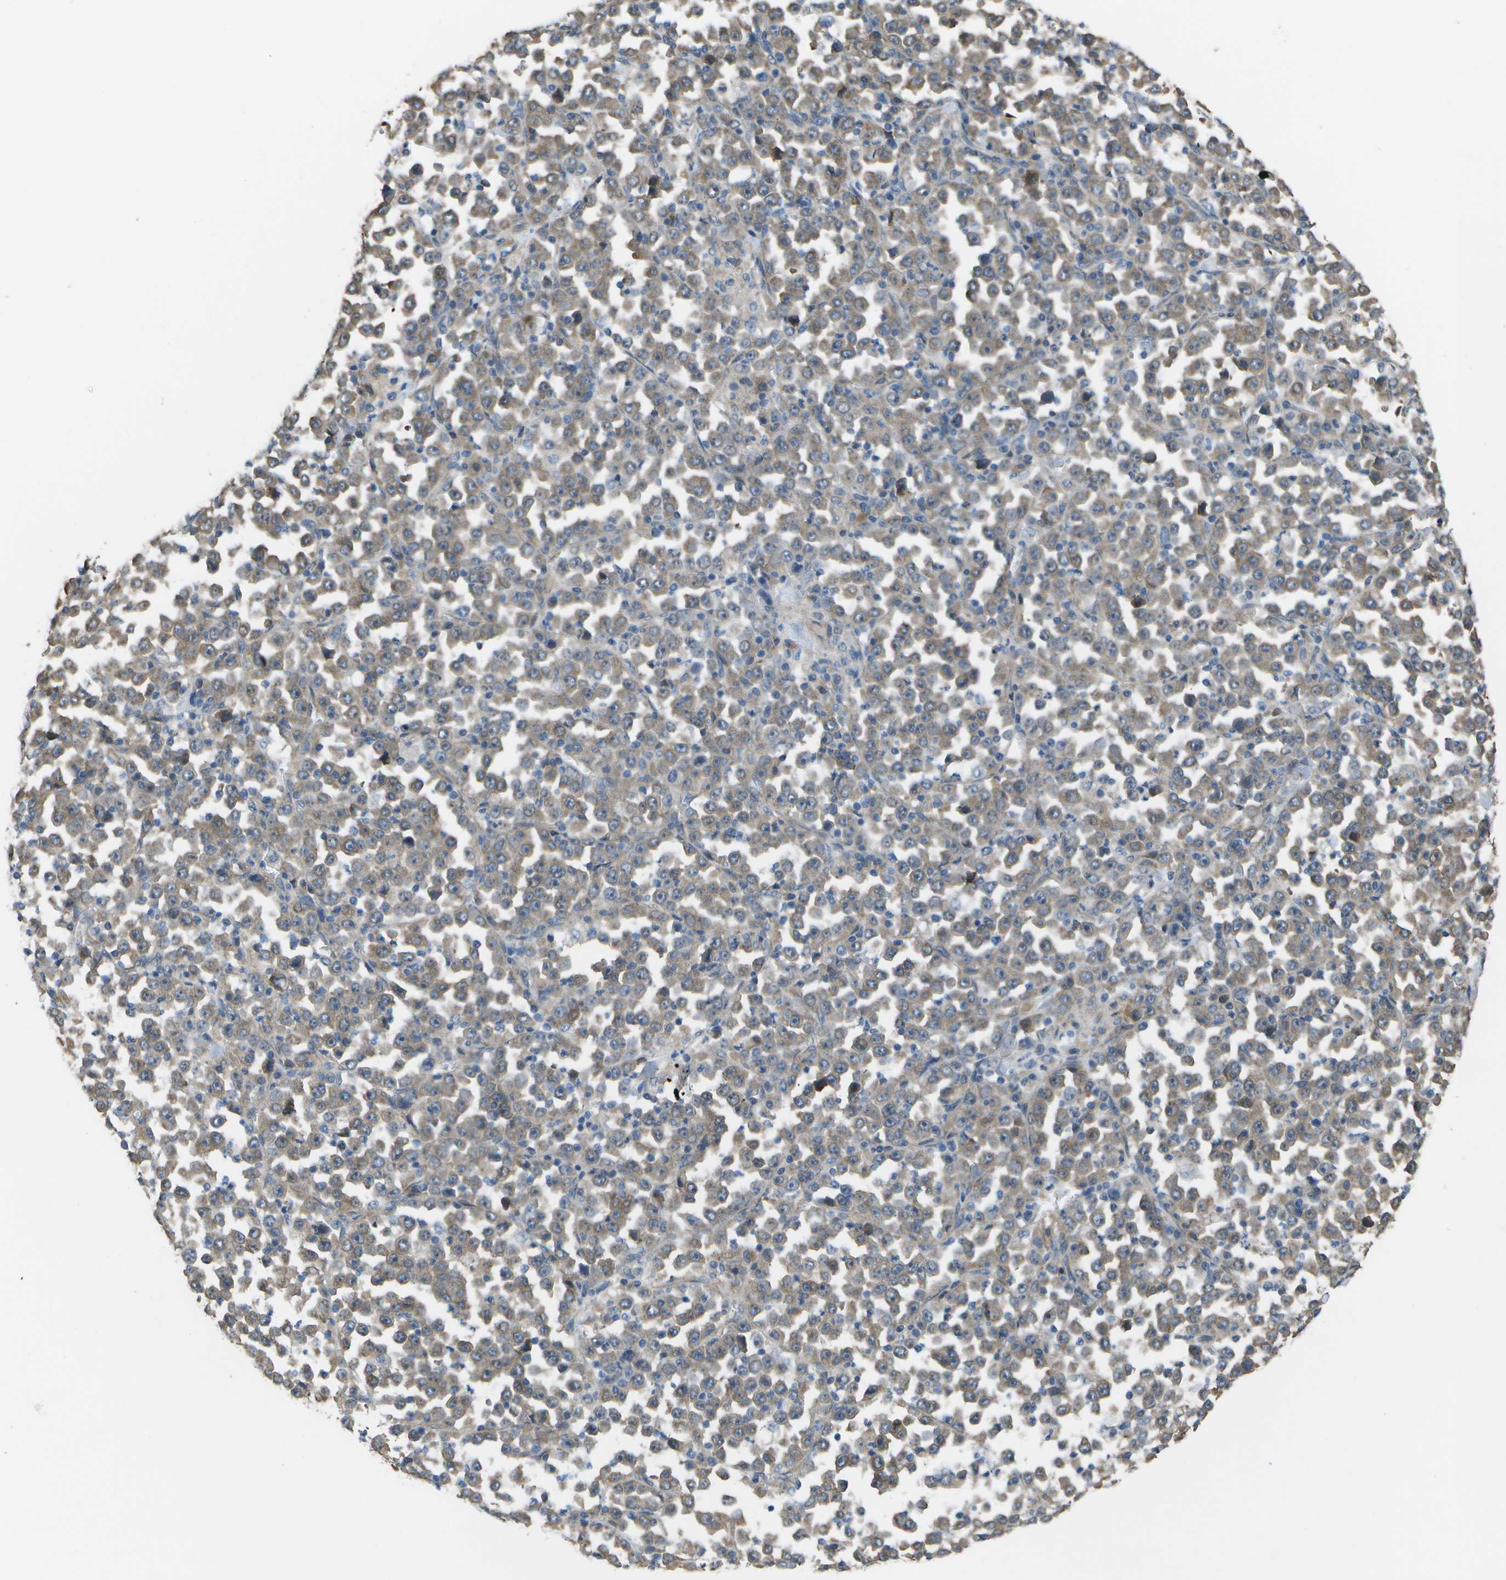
{"staining": {"intensity": "weak", "quantity": ">75%", "location": "cytoplasmic/membranous"}, "tissue": "stomach cancer", "cell_type": "Tumor cells", "image_type": "cancer", "snomed": [{"axis": "morphology", "description": "Normal tissue, NOS"}, {"axis": "morphology", "description": "Adenocarcinoma, NOS"}, {"axis": "topography", "description": "Stomach, upper"}, {"axis": "topography", "description": "Stomach"}], "caption": "DAB immunohistochemical staining of stomach adenocarcinoma displays weak cytoplasmic/membranous protein expression in about >75% of tumor cells. (DAB IHC, brown staining for protein, blue staining for nuclei).", "gene": "CLNS1A", "patient": {"sex": "male", "age": 59}}